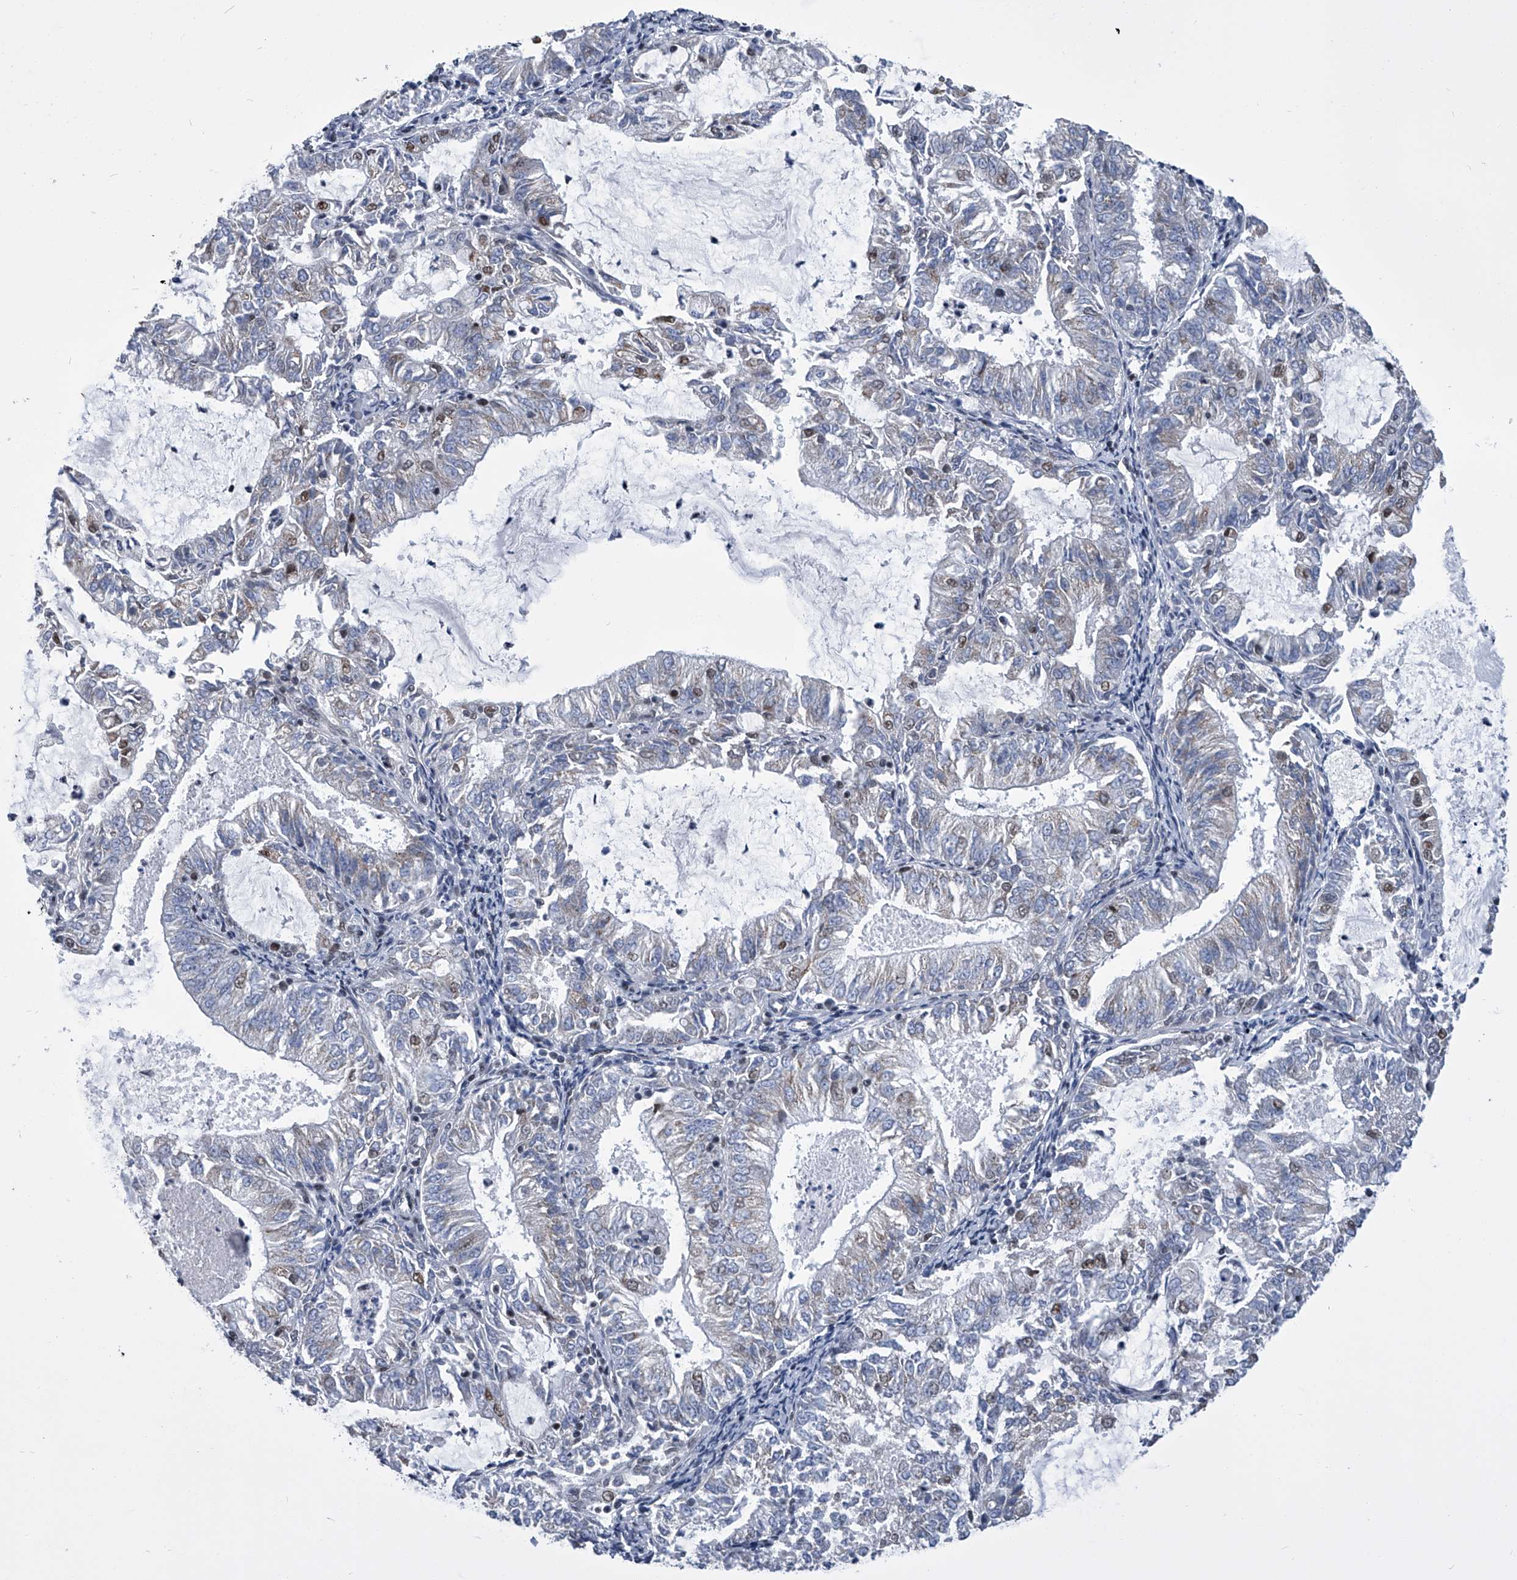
{"staining": {"intensity": "weak", "quantity": "<25%", "location": "cytoplasmic/membranous,nuclear"}, "tissue": "endometrial cancer", "cell_type": "Tumor cells", "image_type": "cancer", "snomed": [{"axis": "morphology", "description": "Adenocarcinoma, NOS"}, {"axis": "topography", "description": "Endometrium"}], "caption": "This photomicrograph is of endometrial cancer (adenocarcinoma) stained with IHC to label a protein in brown with the nuclei are counter-stained blue. There is no expression in tumor cells. (IHC, brightfield microscopy, high magnification).", "gene": "SIM2", "patient": {"sex": "female", "age": 57}}